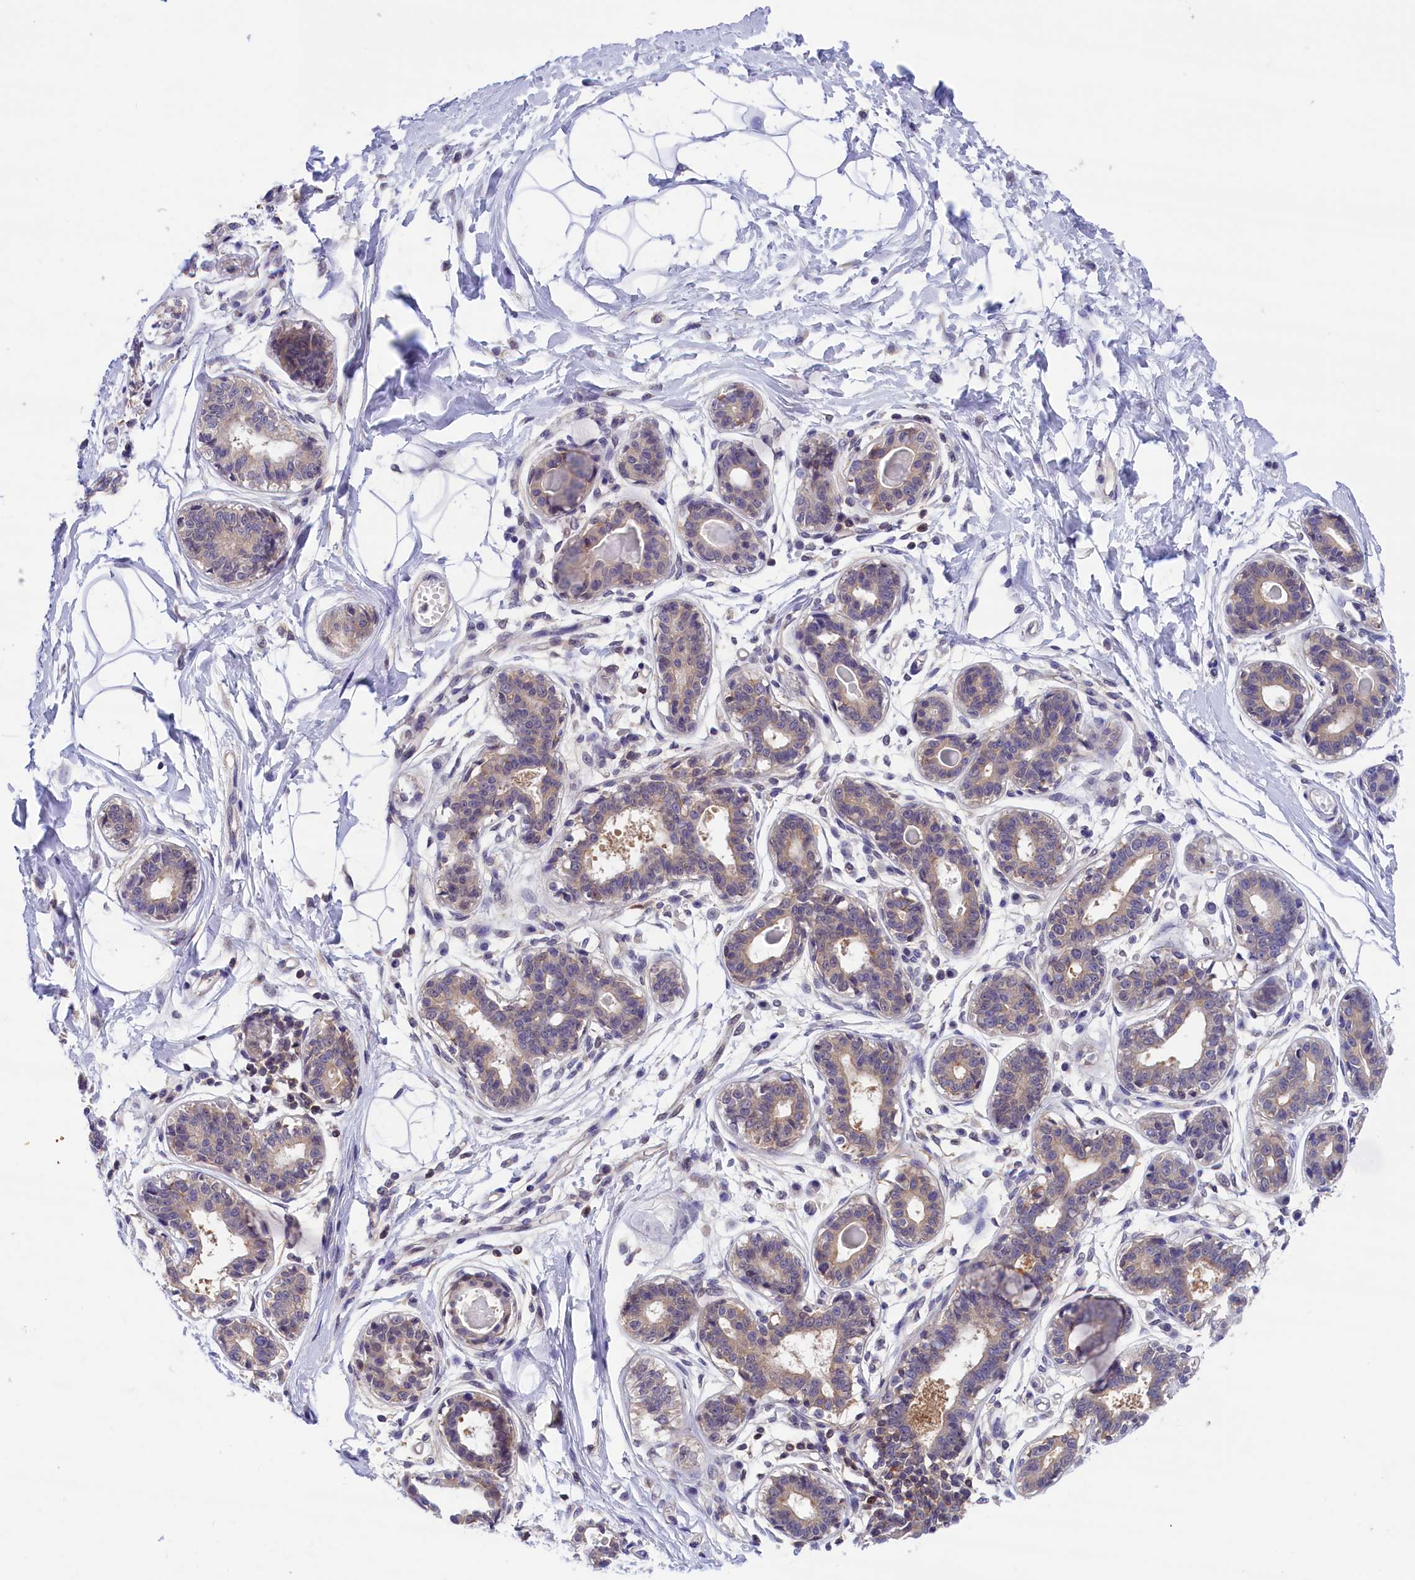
{"staining": {"intensity": "weak", "quantity": "25%-75%", "location": "cytoplasmic/membranous"}, "tissue": "breast", "cell_type": "Adipocytes", "image_type": "normal", "snomed": [{"axis": "morphology", "description": "Normal tissue, NOS"}, {"axis": "topography", "description": "Breast"}], "caption": "Immunohistochemical staining of benign breast reveals low levels of weak cytoplasmic/membranous expression in about 25%-75% of adipocytes.", "gene": "TBCB", "patient": {"sex": "female", "age": 45}}